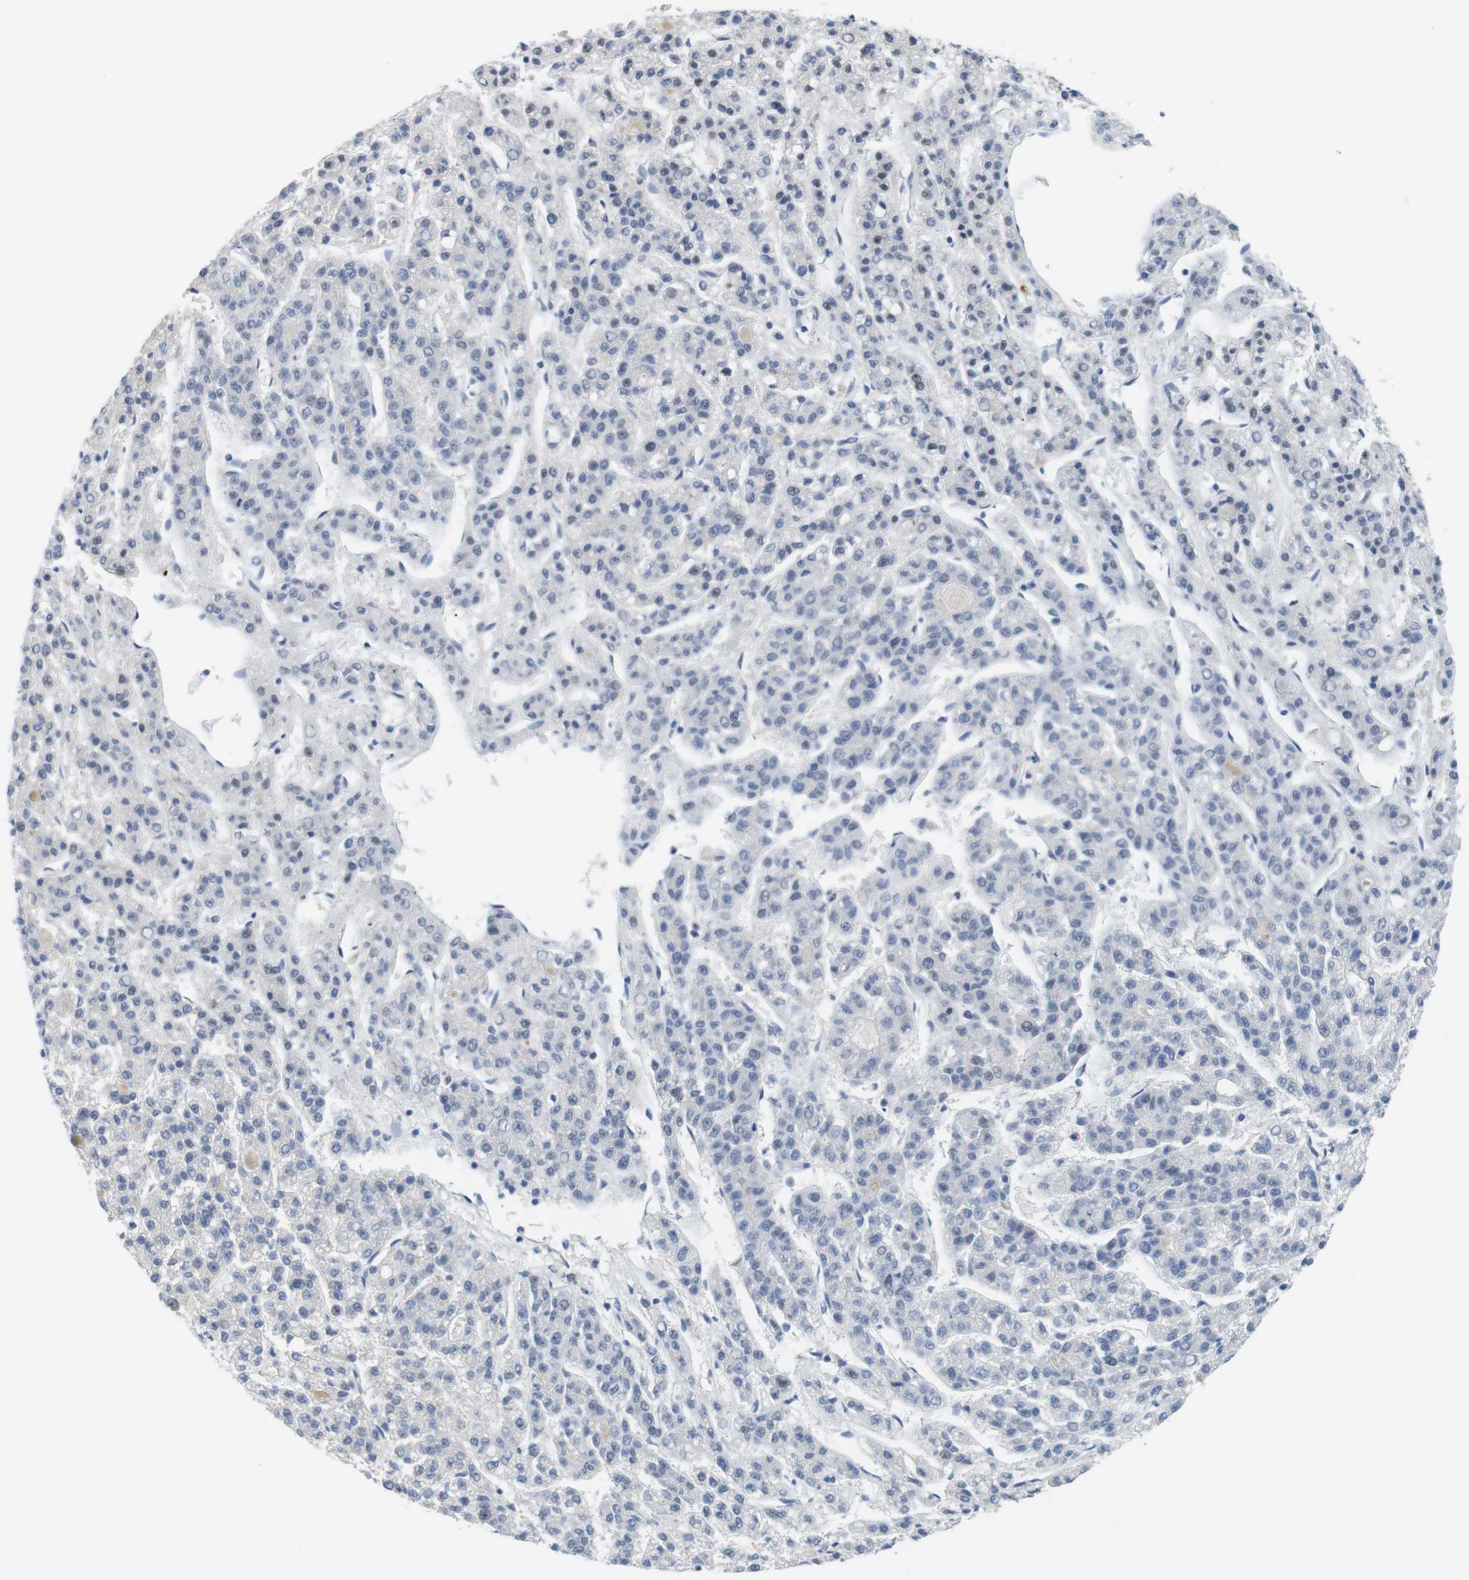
{"staining": {"intensity": "negative", "quantity": "none", "location": "none"}, "tissue": "liver cancer", "cell_type": "Tumor cells", "image_type": "cancer", "snomed": [{"axis": "morphology", "description": "Carcinoma, Hepatocellular, NOS"}, {"axis": "topography", "description": "Liver"}], "caption": "The immunohistochemistry (IHC) image has no significant staining in tumor cells of liver cancer (hepatocellular carcinoma) tissue. (DAB (3,3'-diaminobenzidine) immunohistochemistry (IHC) visualized using brightfield microscopy, high magnification).", "gene": "SMCO2", "patient": {"sex": "male", "age": 70}}